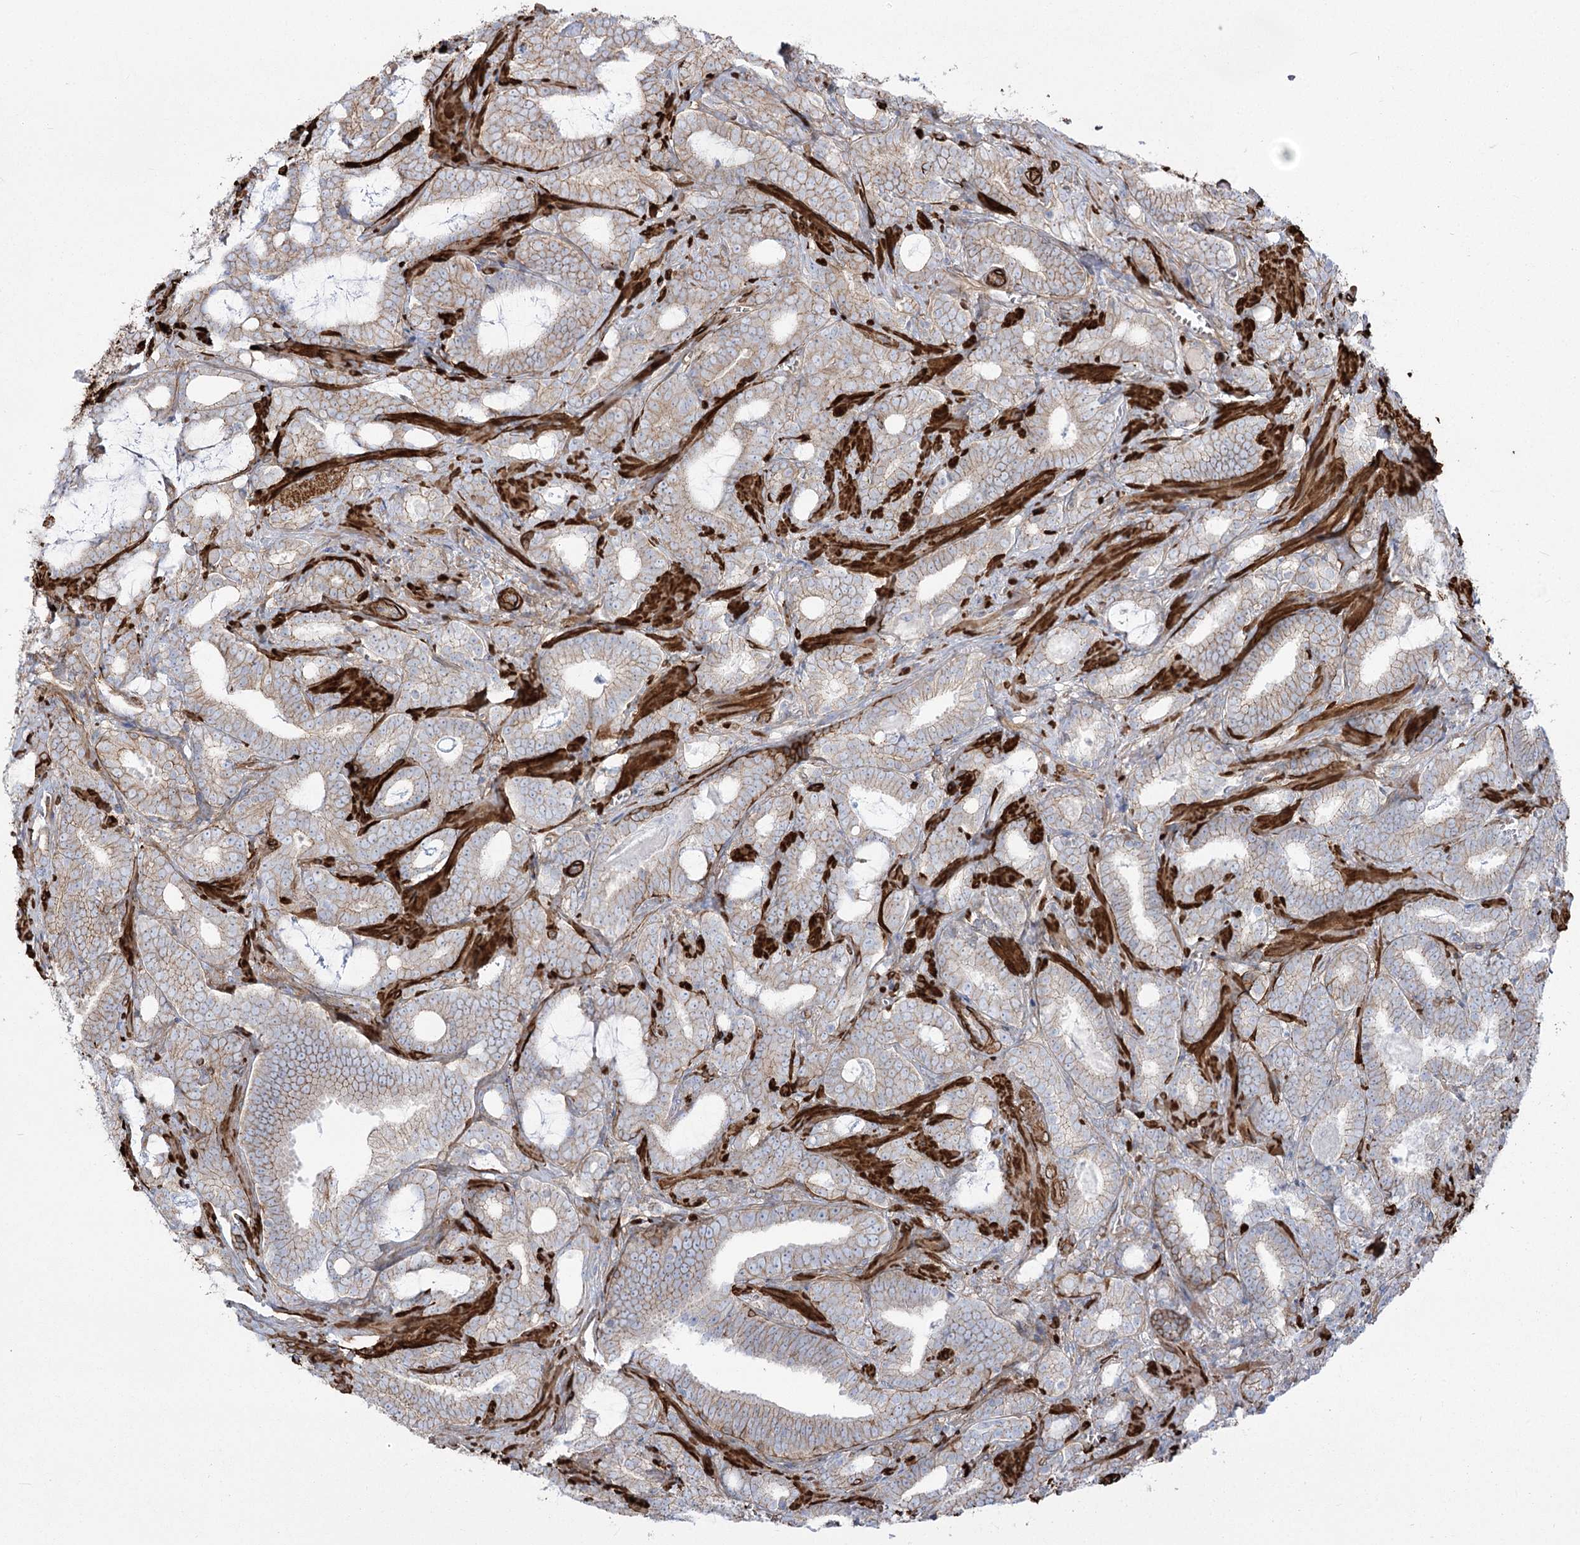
{"staining": {"intensity": "weak", "quantity": ">75%", "location": "cytoplasmic/membranous"}, "tissue": "prostate cancer", "cell_type": "Tumor cells", "image_type": "cancer", "snomed": [{"axis": "morphology", "description": "Adenocarcinoma, High grade"}, {"axis": "topography", "description": "Prostate and seminal vesicle, NOS"}], "caption": "Tumor cells demonstrate weak cytoplasmic/membranous staining in approximately >75% of cells in prostate cancer.", "gene": "PLEKHA5", "patient": {"sex": "male", "age": 67}}